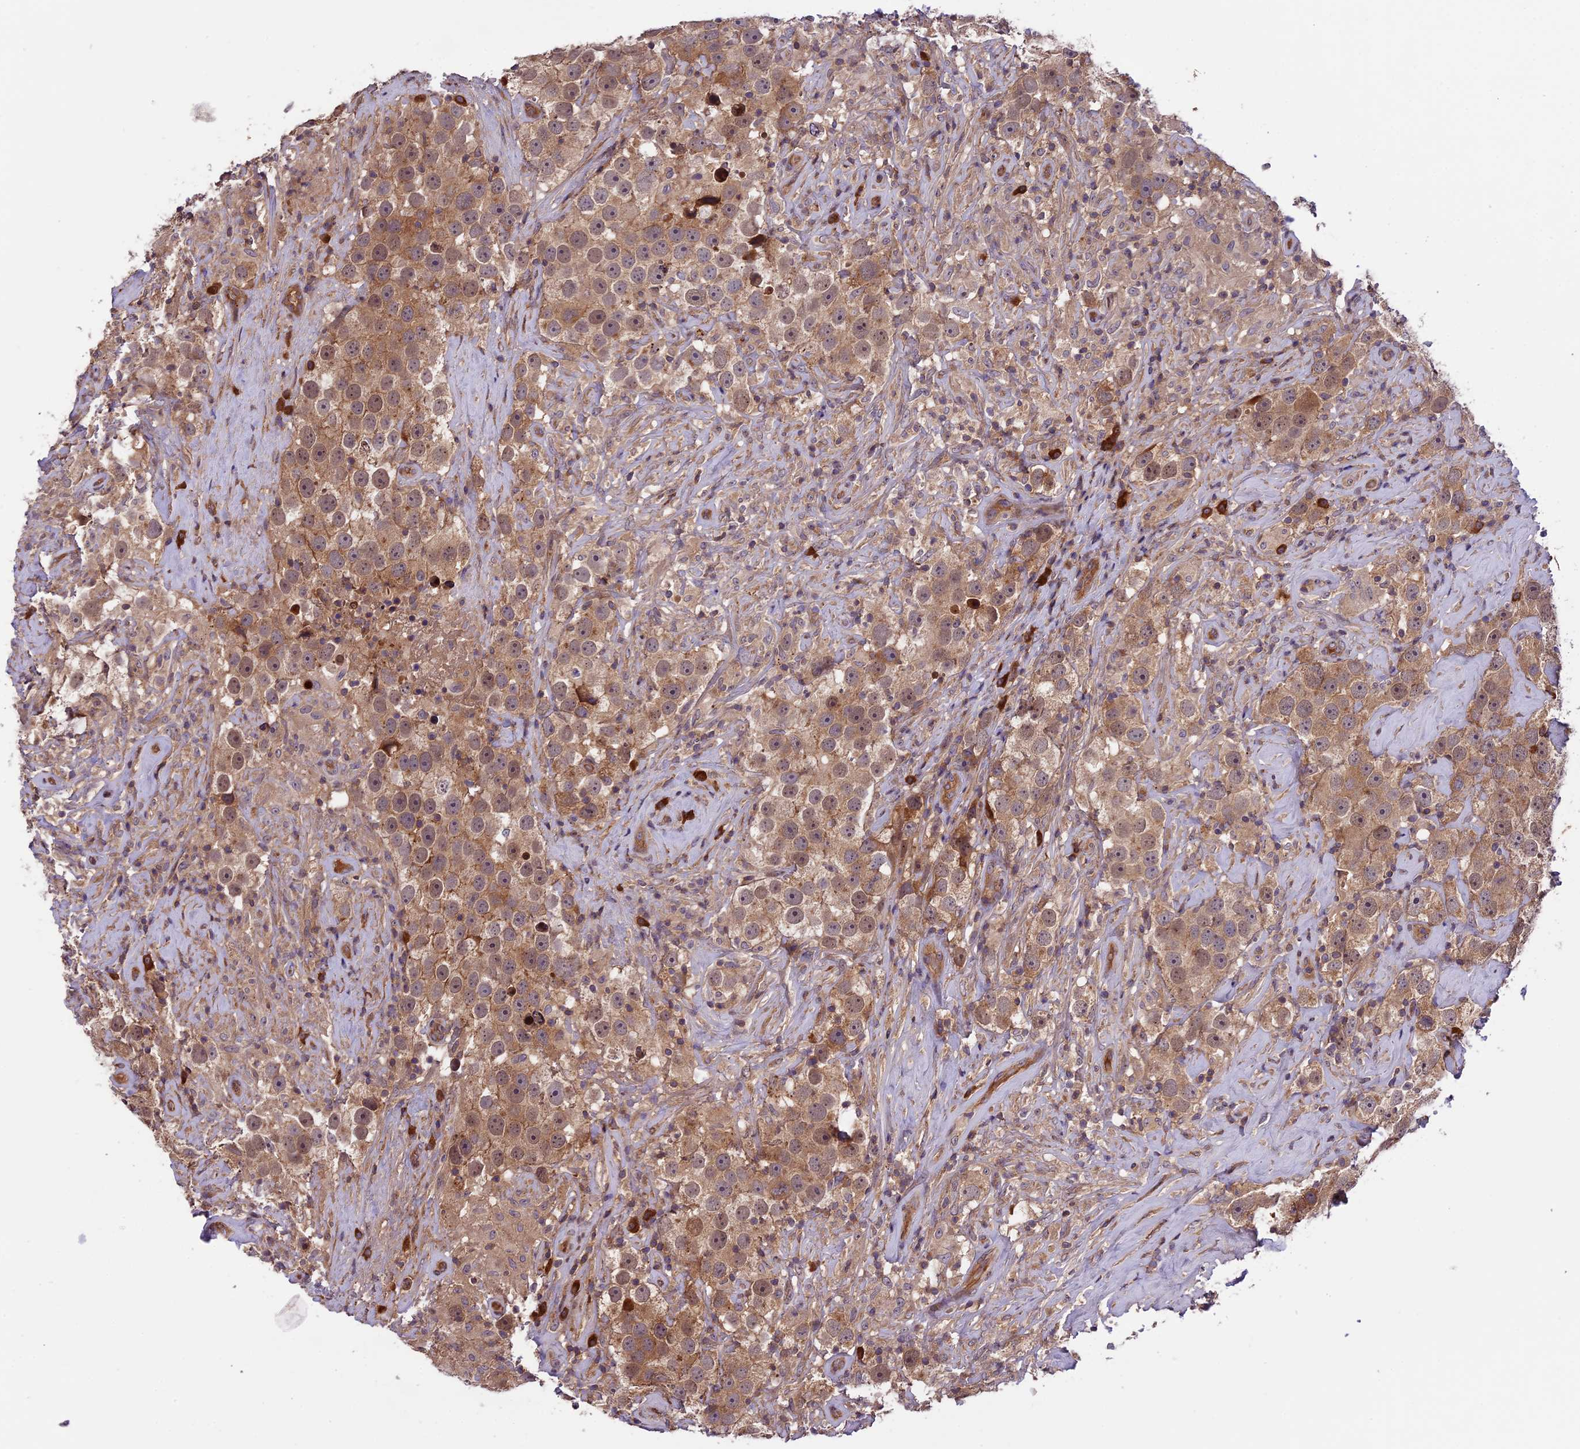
{"staining": {"intensity": "moderate", "quantity": ">75%", "location": "cytoplasmic/membranous,nuclear"}, "tissue": "testis cancer", "cell_type": "Tumor cells", "image_type": "cancer", "snomed": [{"axis": "morphology", "description": "Seminoma, NOS"}, {"axis": "topography", "description": "Testis"}], "caption": "Tumor cells display medium levels of moderate cytoplasmic/membranous and nuclear positivity in approximately >75% of cells in testis cancer. The staining was performed using DAB (3,3'-diaminobenzidine) to visualize the protein expression in brown, while the nuclei were stained in blue with hematoxylin (Magnification: 20x).", "gene": "SETD6", "patient": {"sex": "male", "age": 49}}